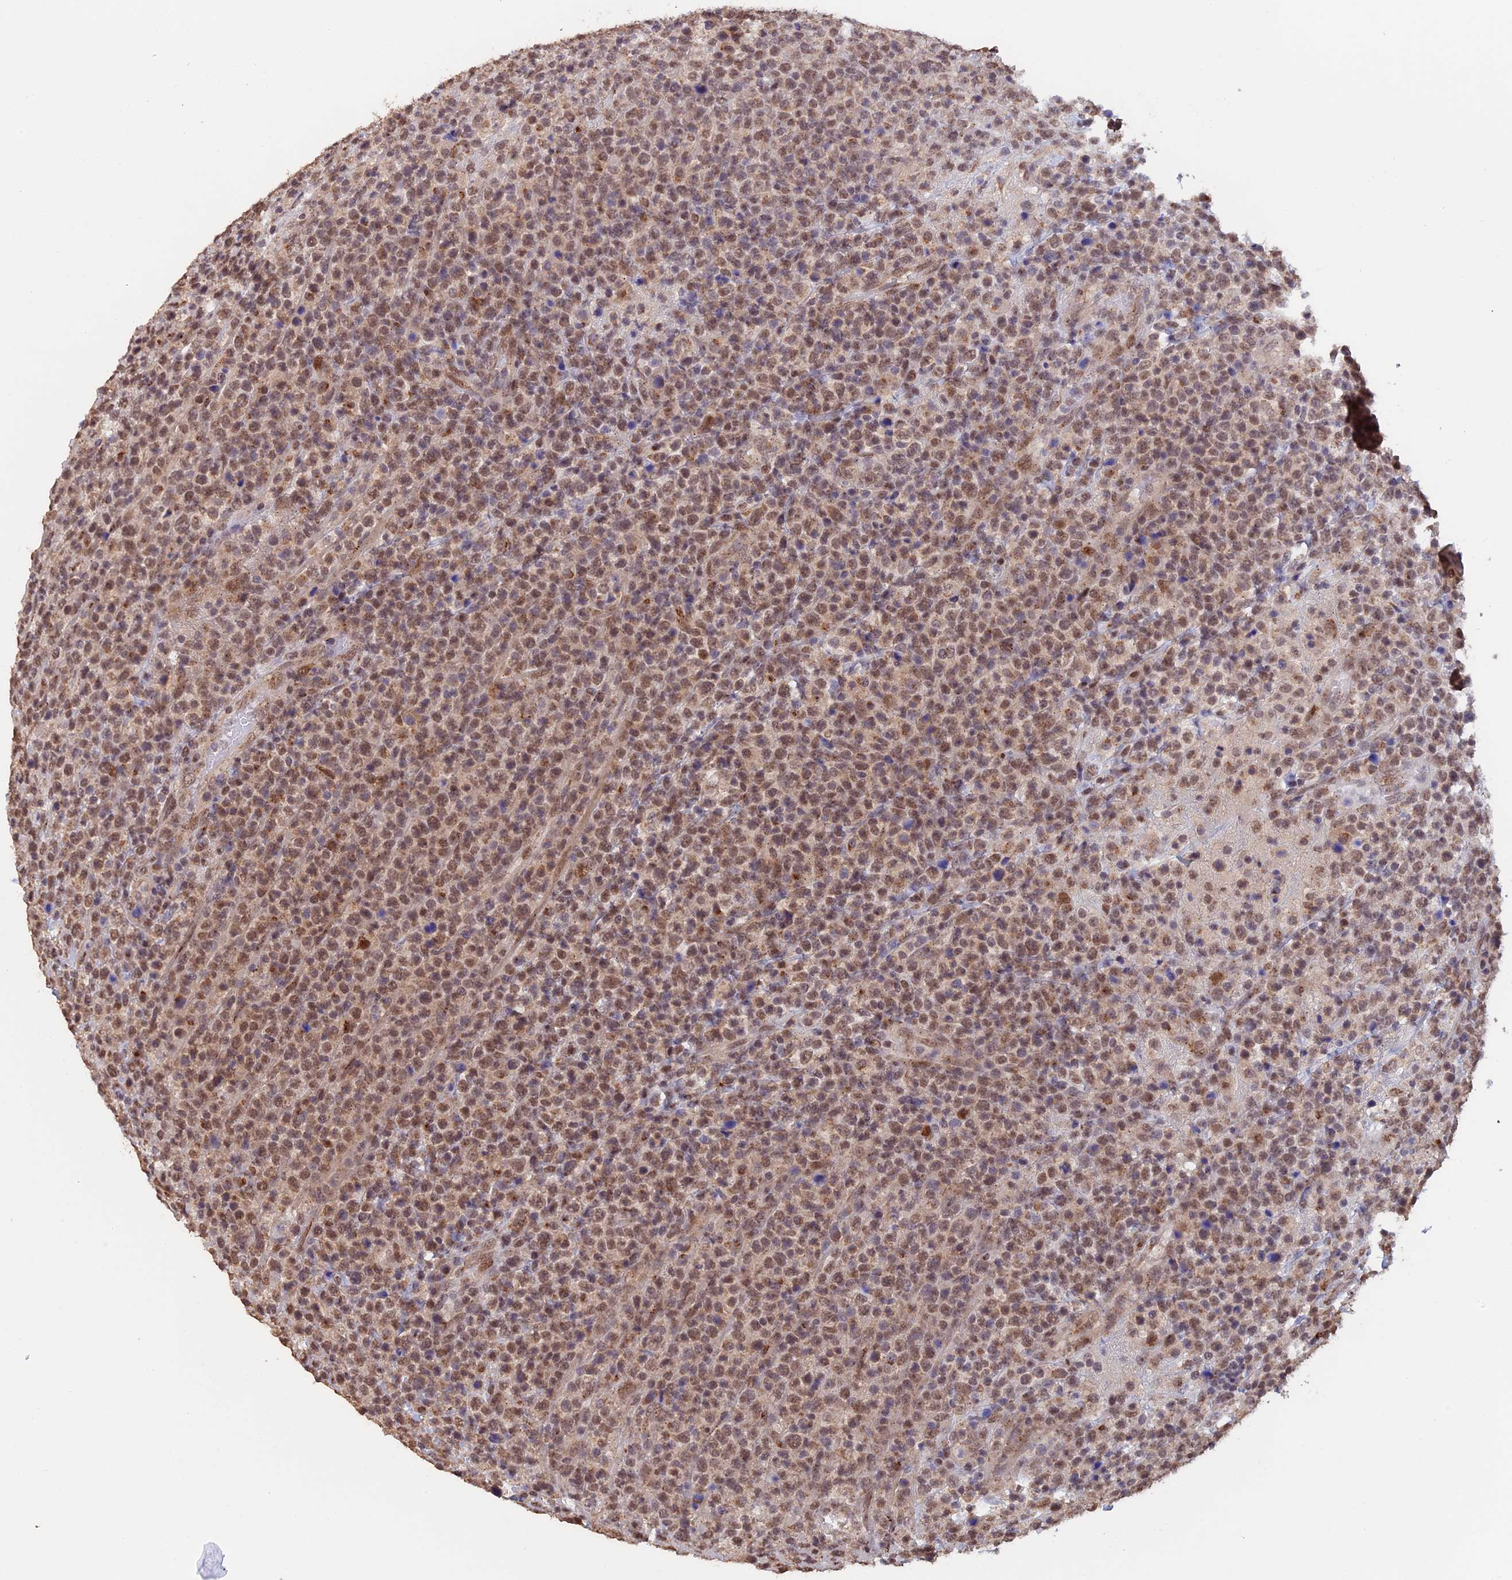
{"staining": {"intensity": "moderate", "quantity": ">75%", "location": "nuclear"}, "tissue": "lymphoma", "cell_type": "Tumor cells", "image_type": "cancer", "snomed": [{"axis": "morphology", "description": "Malignant lymphoma, non-Hodgkin's type, High grade"}, {"axis": "topography", "description": "Colon"}], "caption": "Immunohistochemistry of high-grade malignant lymphoma, non-Hodgkin's type reveals medium levels of moderate nuclear expression in about >75% of tumor cells.", "gene": "PIGQ", "patient": {"sex": "female", "age": 53}}